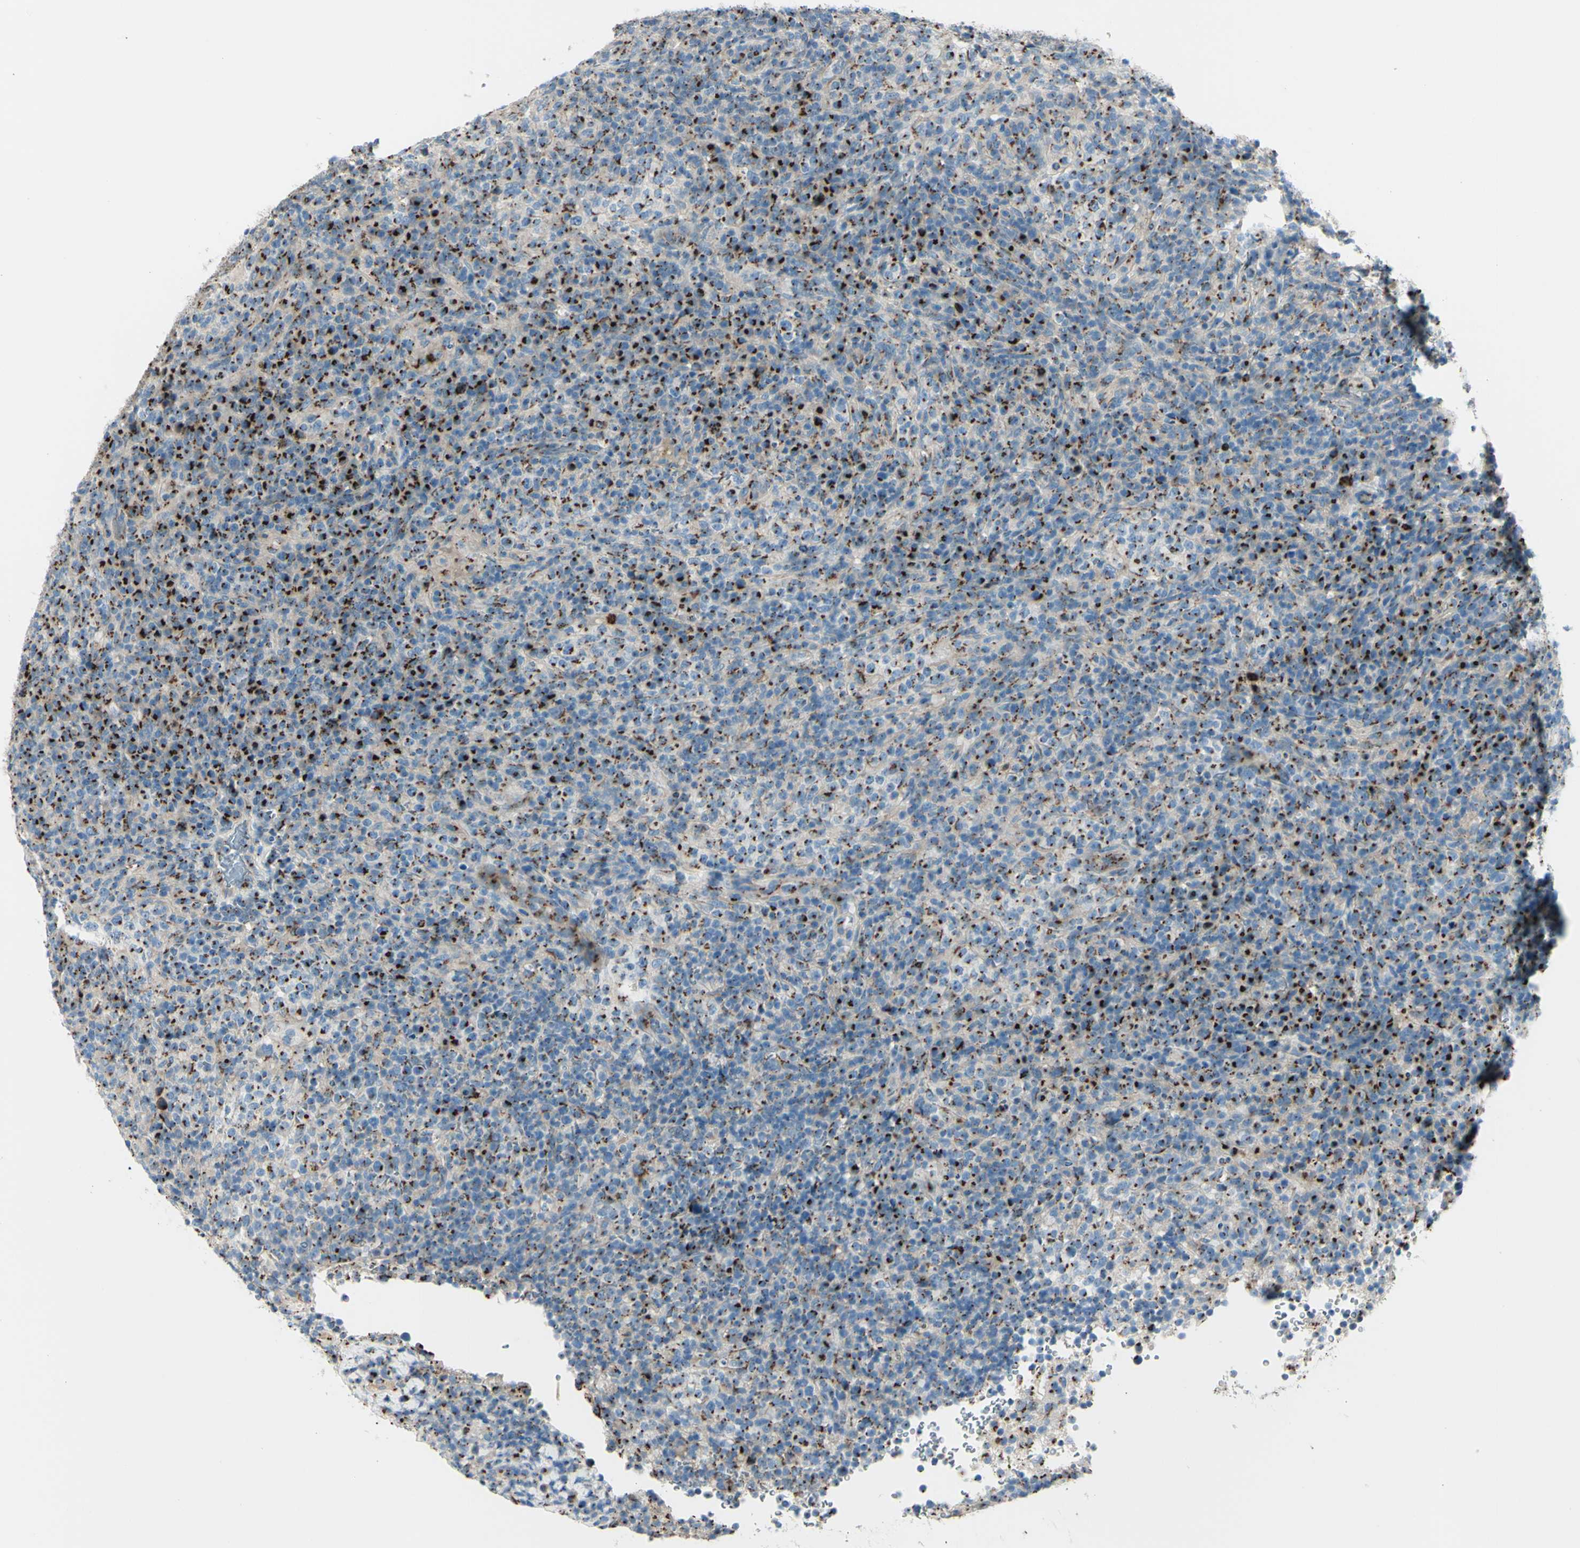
{"staining": {"intensity": "strong", "quantity": ">75%", "location": "cytoplasmic/membranous"}, "tissue": "lymphoma", "cell_type": "Tumor cells", "image_type": "cancer", "snomed": [{"axis": "morphology", "description": "Malignant lymphoma, non-Hodgkin's type, High grade"}, {"axis": "topography", "description": "Lymph node"}], "caption": "A photomicrograph of human high-grade malignant lymphoma, non-Hodgkin's type stained for a protein exhibits strong cytoplasmic/membranous brown staining in tumor cells.", "gene": "B4GALT1", "patient": {"sex": "female", "age": 76}}